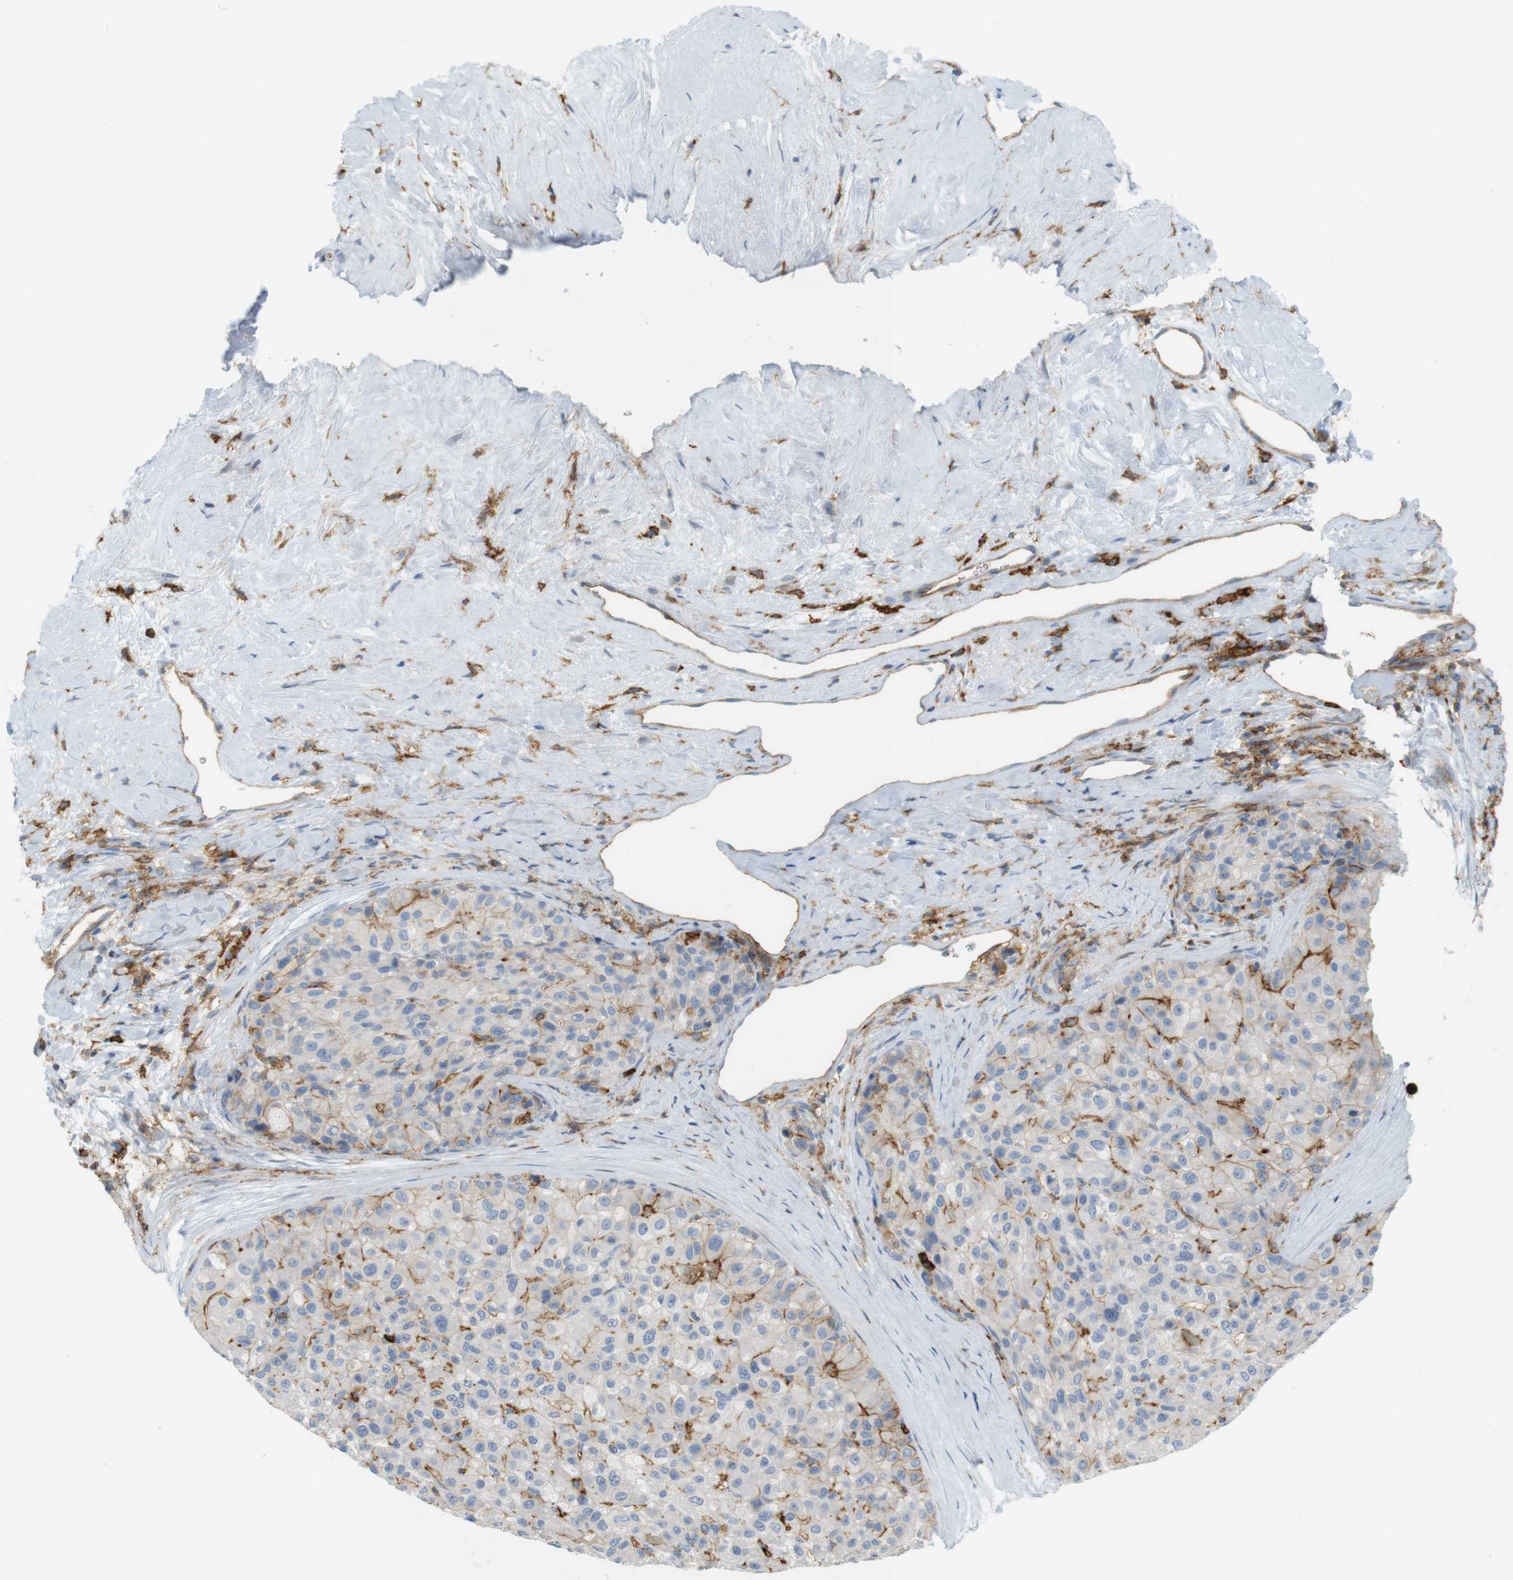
{"staining": {"intensity": "moderate", "quantity": "25%-75%", "location": "cytoplasmic/membranous"}, "tissue": "liver cancer", "cell_type": "Tumor cells", "image_type": "cancer", "snomed": [{"axis": "morphology", "description": "Carcinoma, Hepatocellular, NOS"}, {"axis": "topography", "description": "Liver"}], "caption": "This is an image of IHC staining of hepatocellular carcinoma (liver), which shows moderate staining in the cytoplasmic/membranous of tumor cells.", "gene": "SIRPA", "patient": {"sex": "male", "age": 80}}